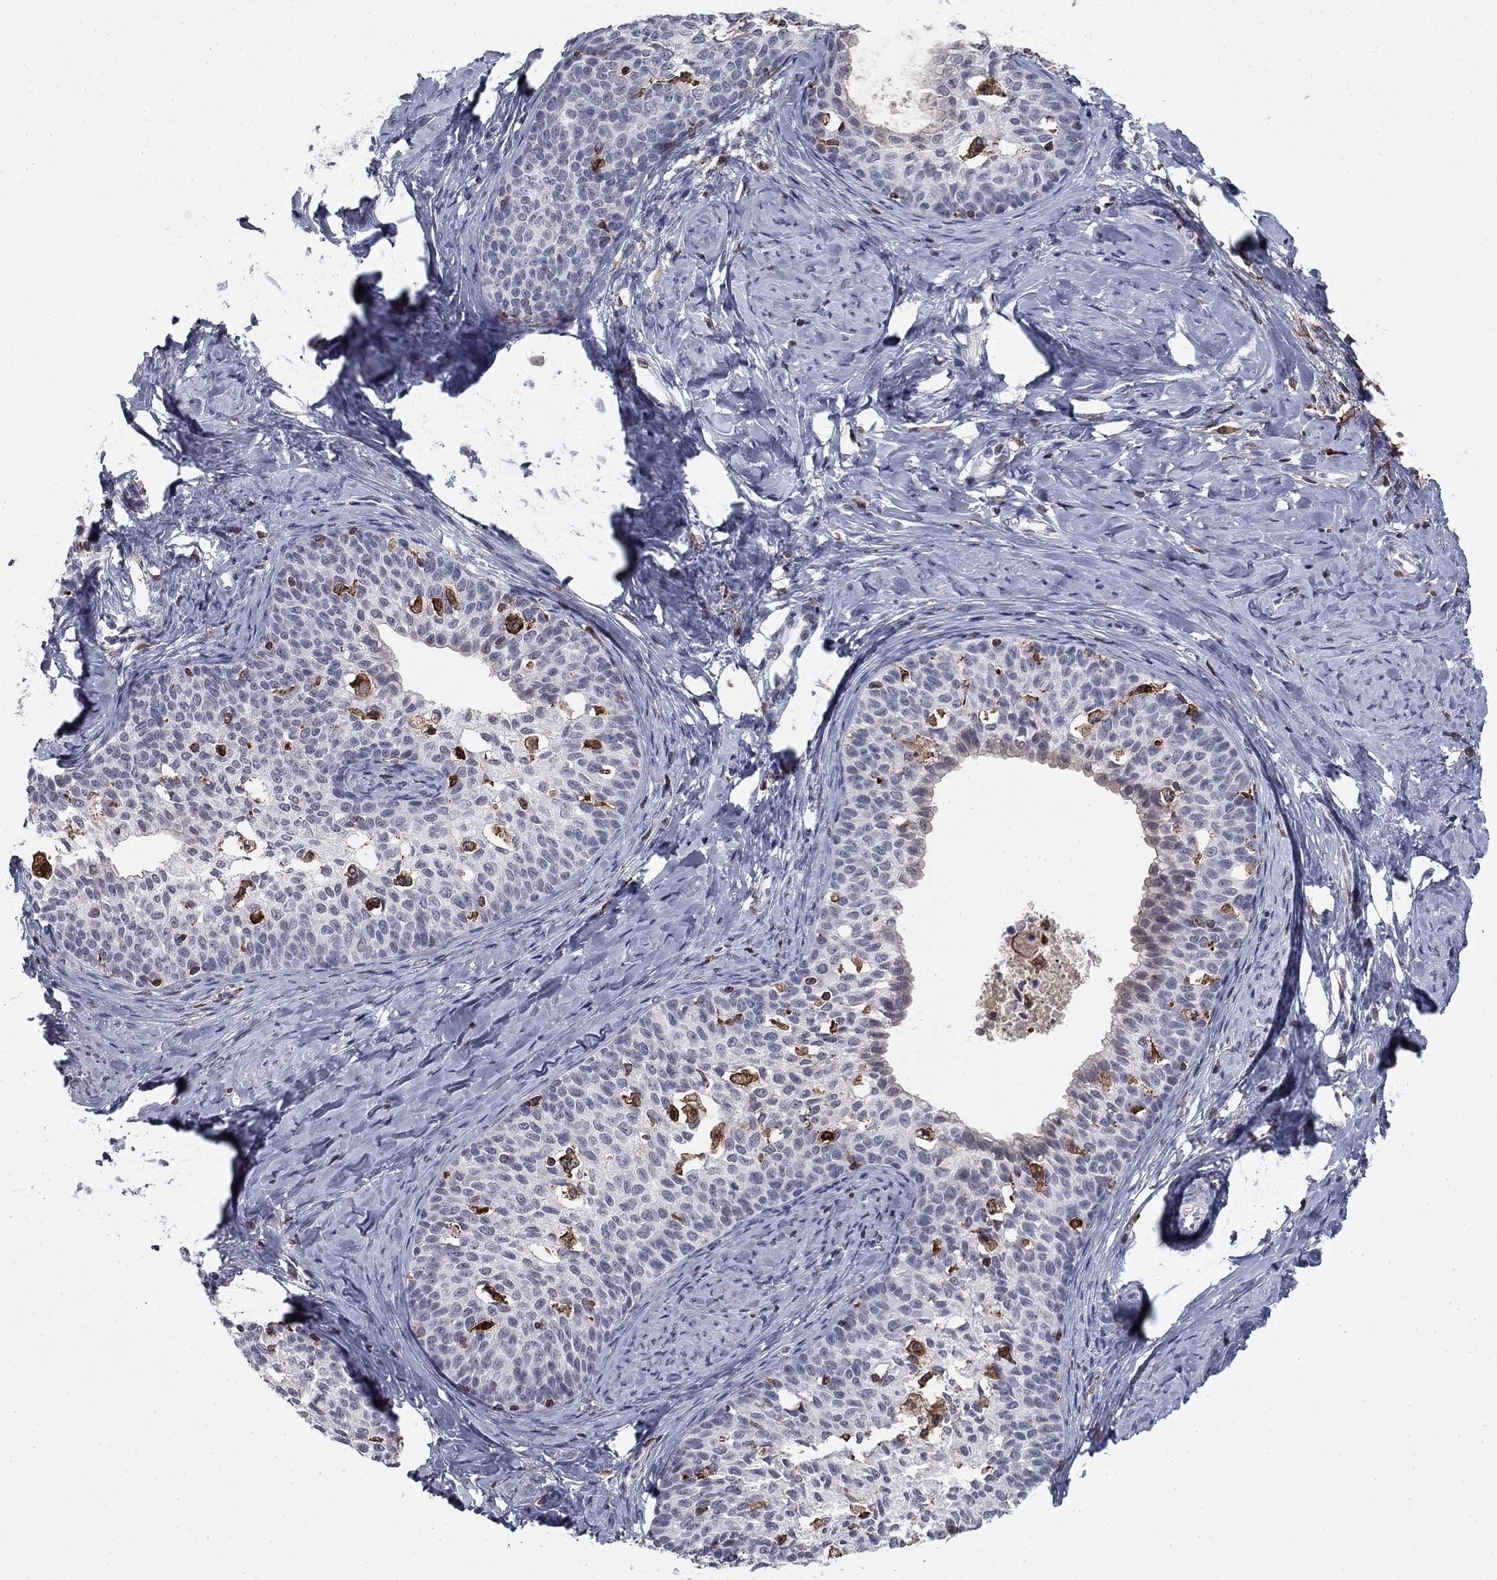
{"staining": {"intensity": "negative", "quantity": "none", "location": "none"}, "tissue": "cervical cancer", "cell_type": "Tumor cells", "image_type": "cancer", "snomed": [{"axis": "morphology", "description": "Squamous cell carcinoma, NOS"}, {"axis": "topography", "description": "Cervix"}], "caption": "Immunohistochemical staining of cervical cancer (squamous cell carcinoma) shows no significant staining in tumor cells. The staining was performed using DAB (3,3'-diaminobenzidine) to visualize the protein expression in brown, while the nuclei were stained in blue with hematoxylin (Magnification: 20x).", "gene": "PLCB2", "patient": {"sex": "female", "age": 51}}